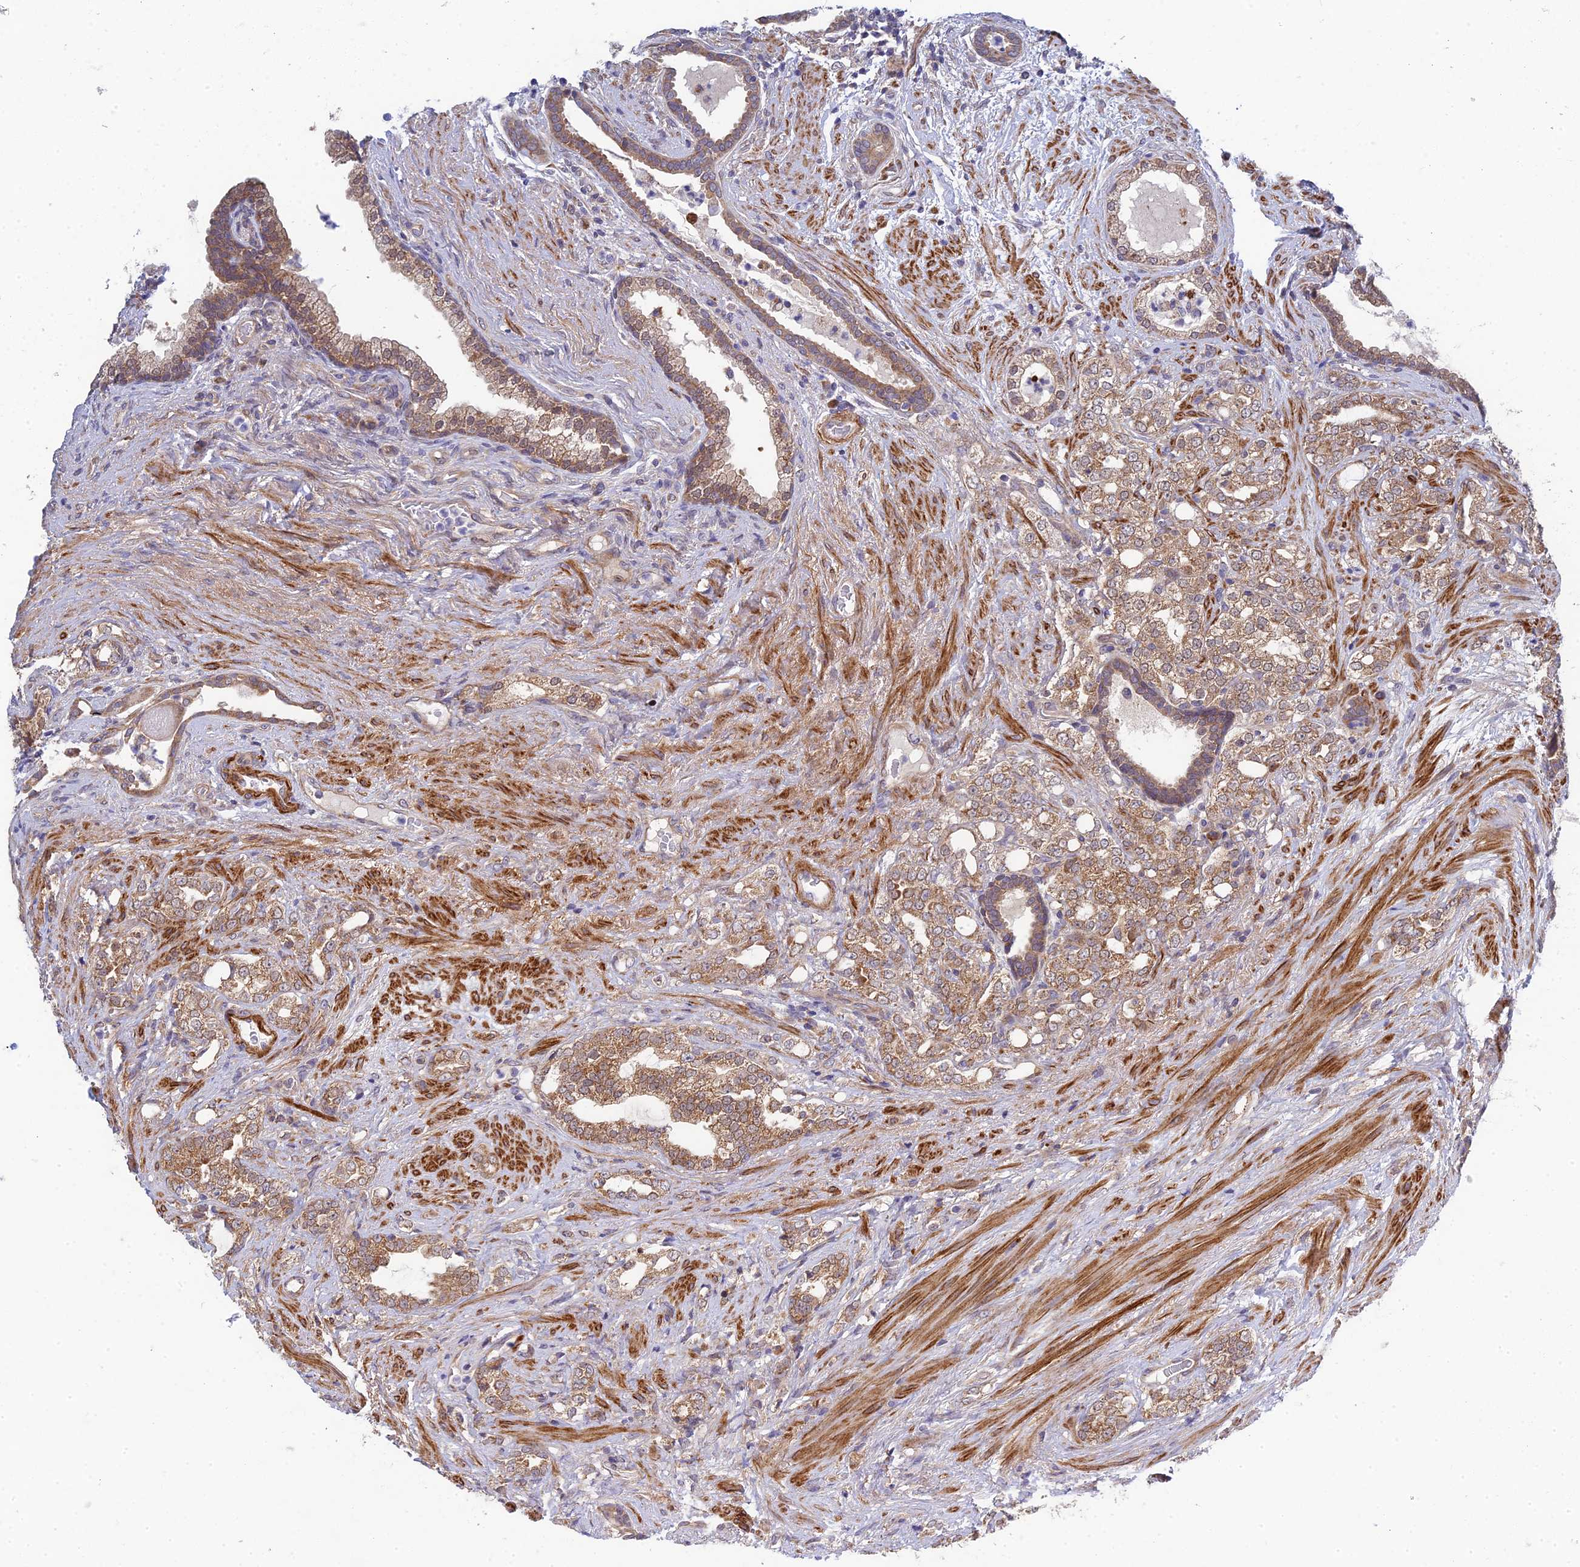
{"staining": {"intensity": "weak", "quantity": ">75%", "location": "cytoplasmic/membranous"}, "tissue": "prostate cancer", "cell_type": "Tumor cells", "image_type": "cancer", "snomed": [{"axis": "morphology", "description": "Adenocarcinoma, High grade"}, {"axis": "topography", "description": "Prostate"}], "caption": "This is a photomicrograph of immunohistochemistry (IHC) staining of adenocarcinoma (high-grade) (prostate), which shows weak positivity in the cytoplasmic/membranous of tumor cells.", "gene": "INCA1", "patient": {"sex": "male", "age": 64}}